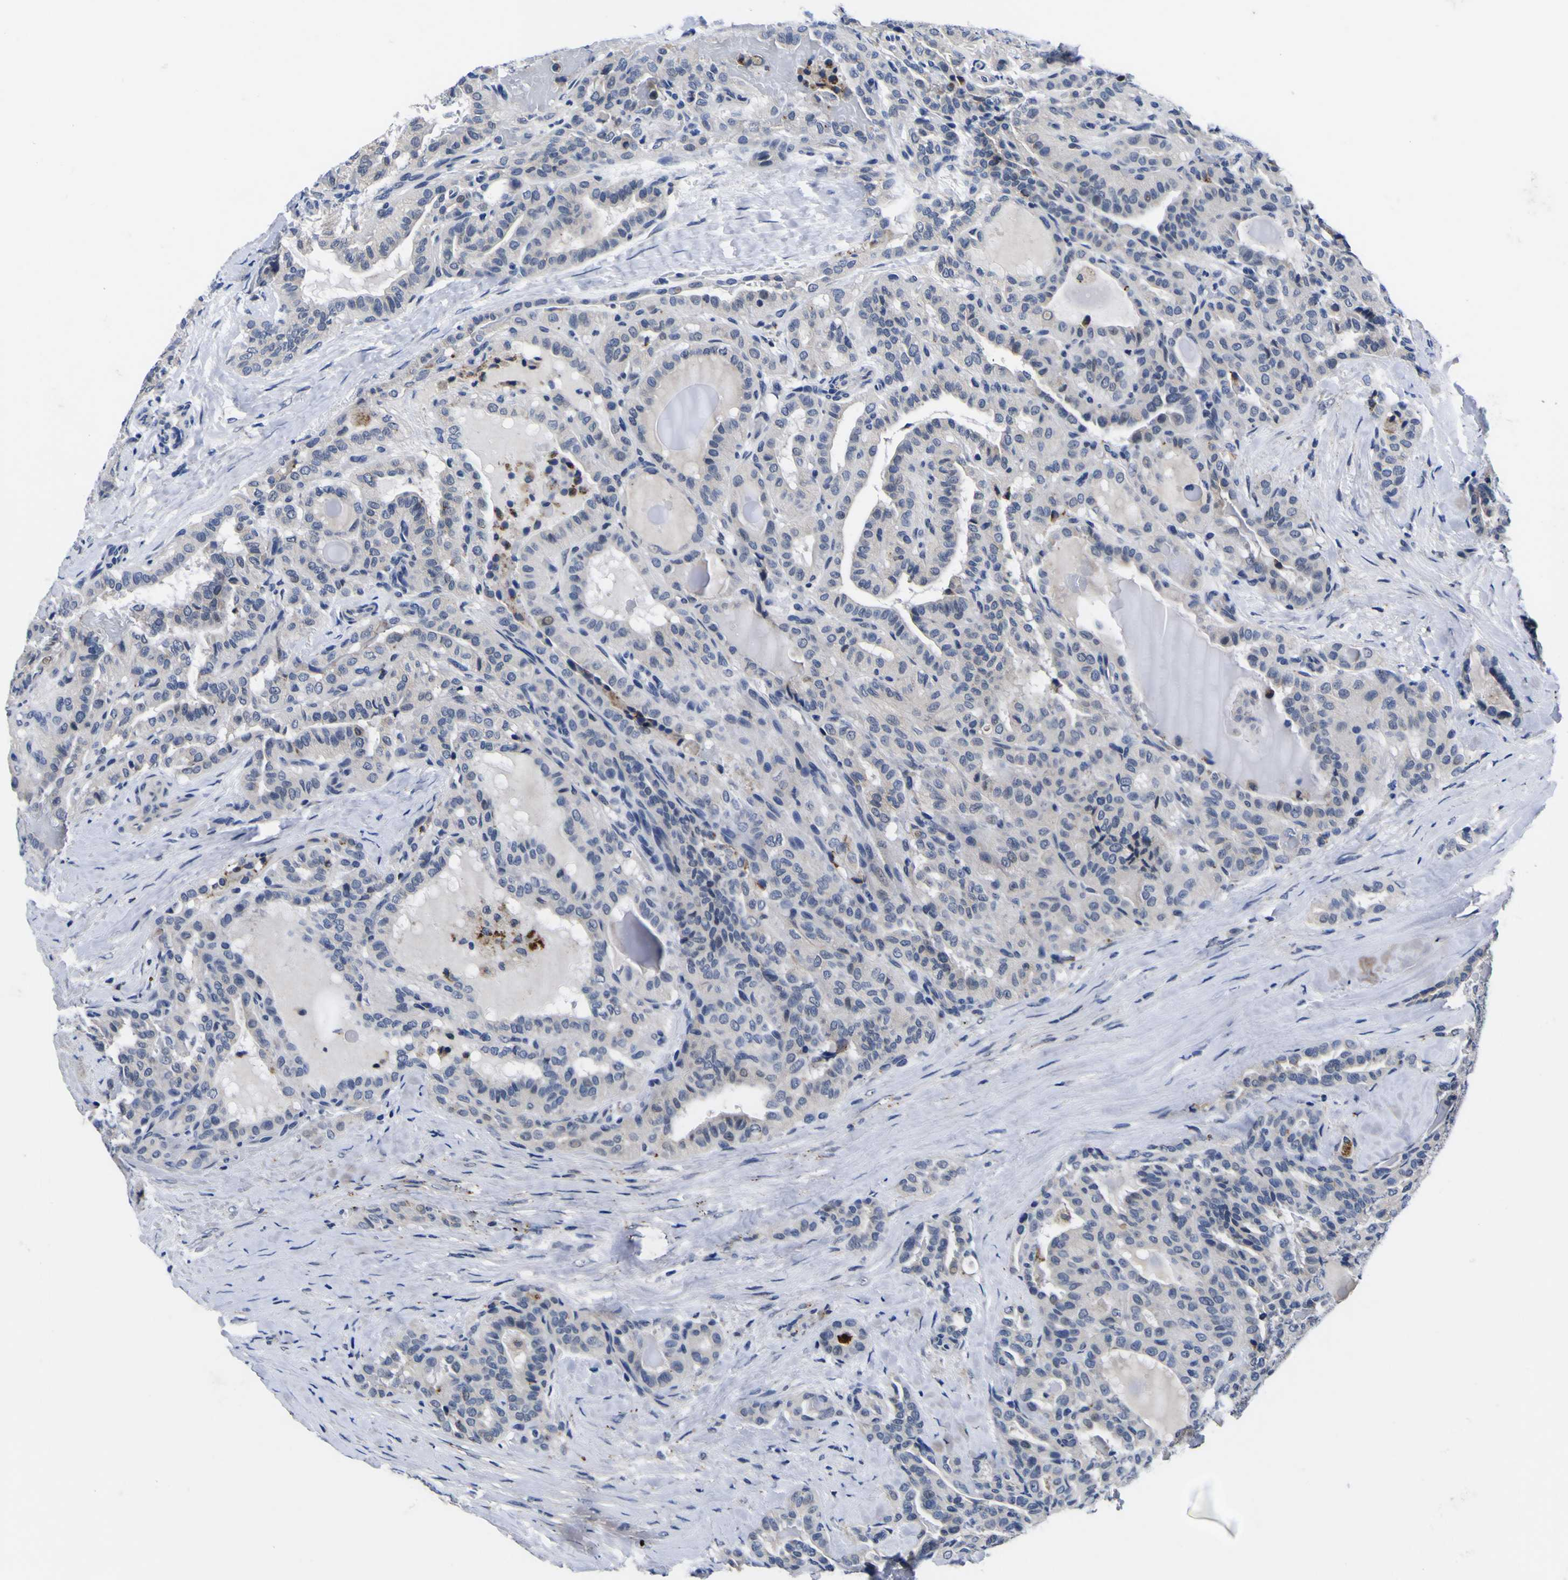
{"staining": {"intensity": "negative", "quantity": "none", "location": "none"}, "tissue": "thyroid cancer", "cell_type": "Tumor cells", "image_type": "cancer", "snomed": [{"axis": "morphology", "description": "Papillary adenocarcinoma, NOS"}, {"axis": "topography", "description": "Thyroid gland"}], "caption": "IHC histopathology image of neoplastic tissue: thyroid cancer stained with DAB (3,3'-diaminobenzidine) displays no significant protein positivity in tumor cells.", "gene": "IGFLR1", "patient": {"sex": "male", "age": 77}}